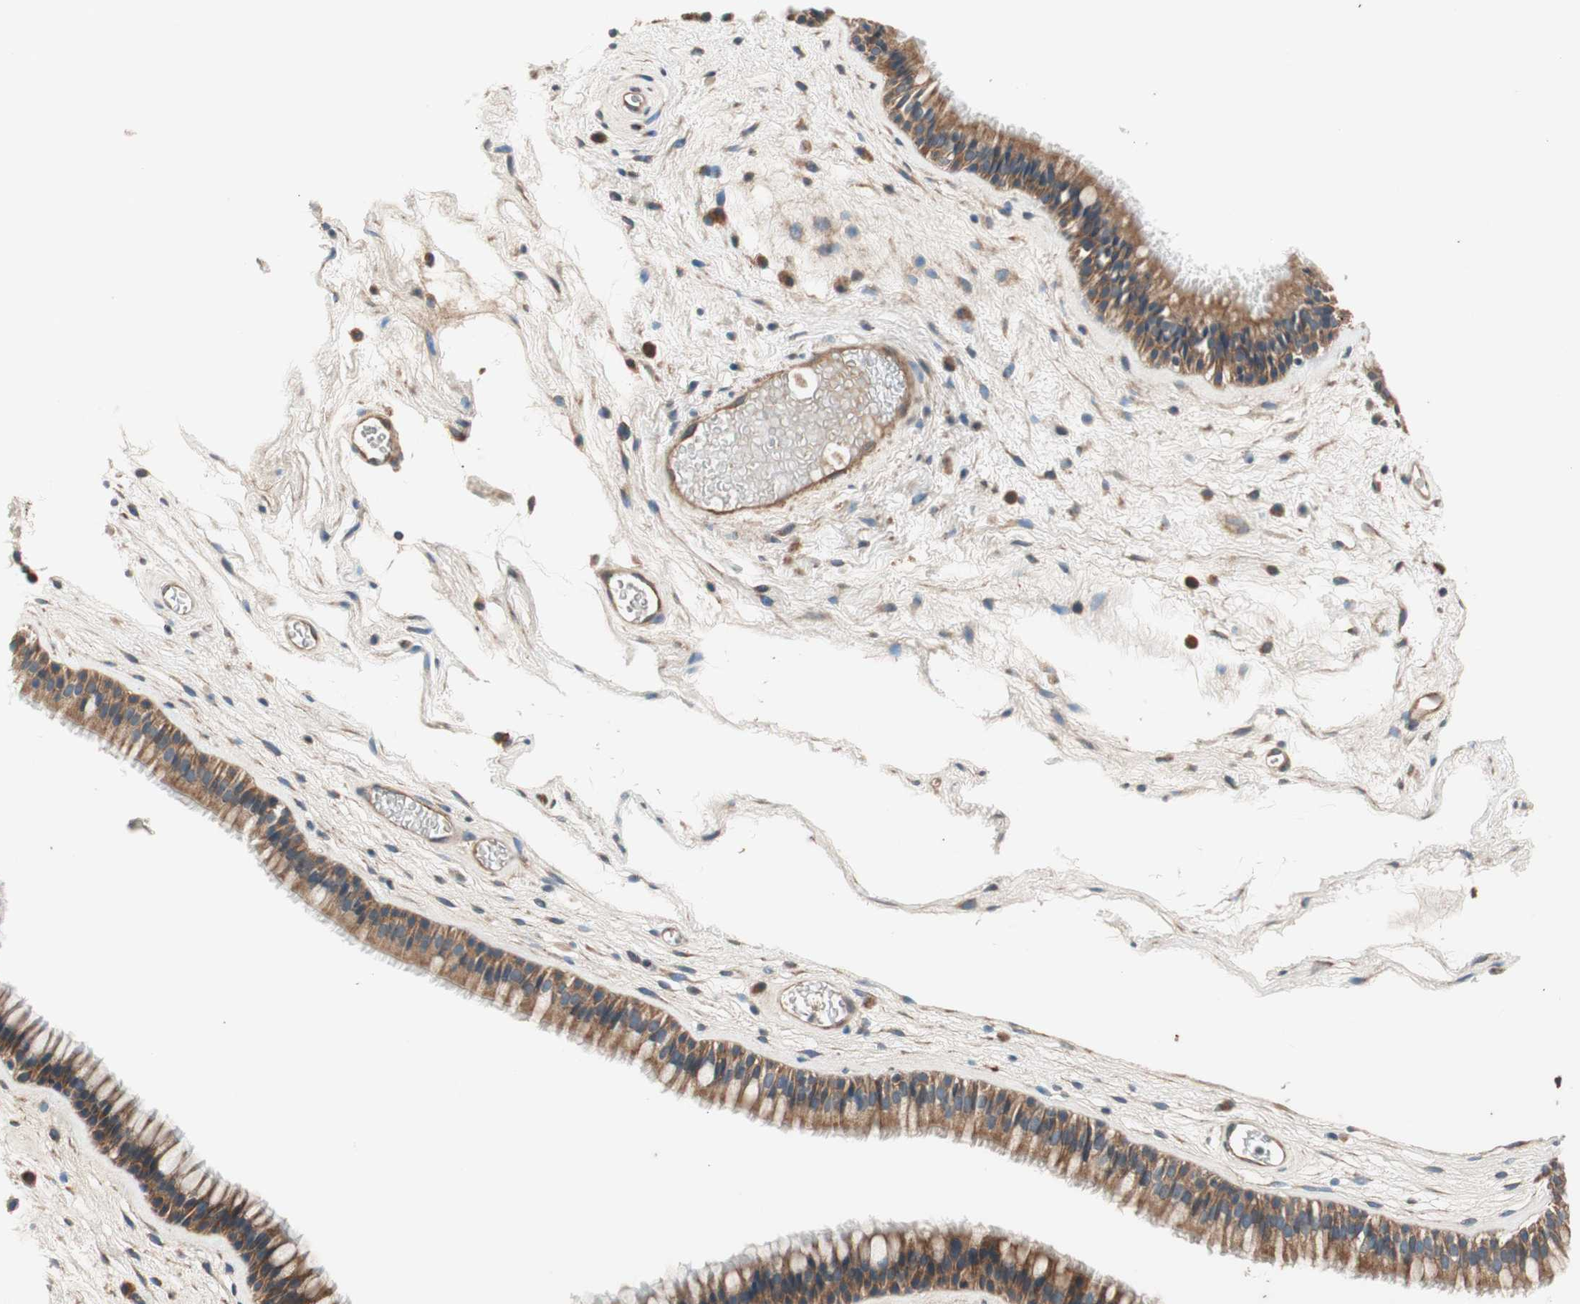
{"staining": {"intensity": "moderate", "quantity": ">75%", "location": "cytoplasmic/membranous"}, "tissue": "nasopharynx", "cell_type": "Respiratory epithelial cells", "image_type": "normal", "snomed": [{"axis": "morphology", "description": "Normal tissue, NOS"}, {"axis": "morphology", "description": "Inflammation, NOS"}, {"axis": "topography", "description": "Nasopharynx"}], "caption": "IHC of unremarkable nasopharynx demonstrates medium levels of moderate cytoplasmic/membranous expression in approximately >75% of respiratory epithelial cells. Using DAB (3,3'-diaminobenzidine) (brown) and hematoxylin (blue) stains, captured at high magnification using brightfield microscopy.", "gene": "HPN", "patient": {"sex": "male", "age": 48}}